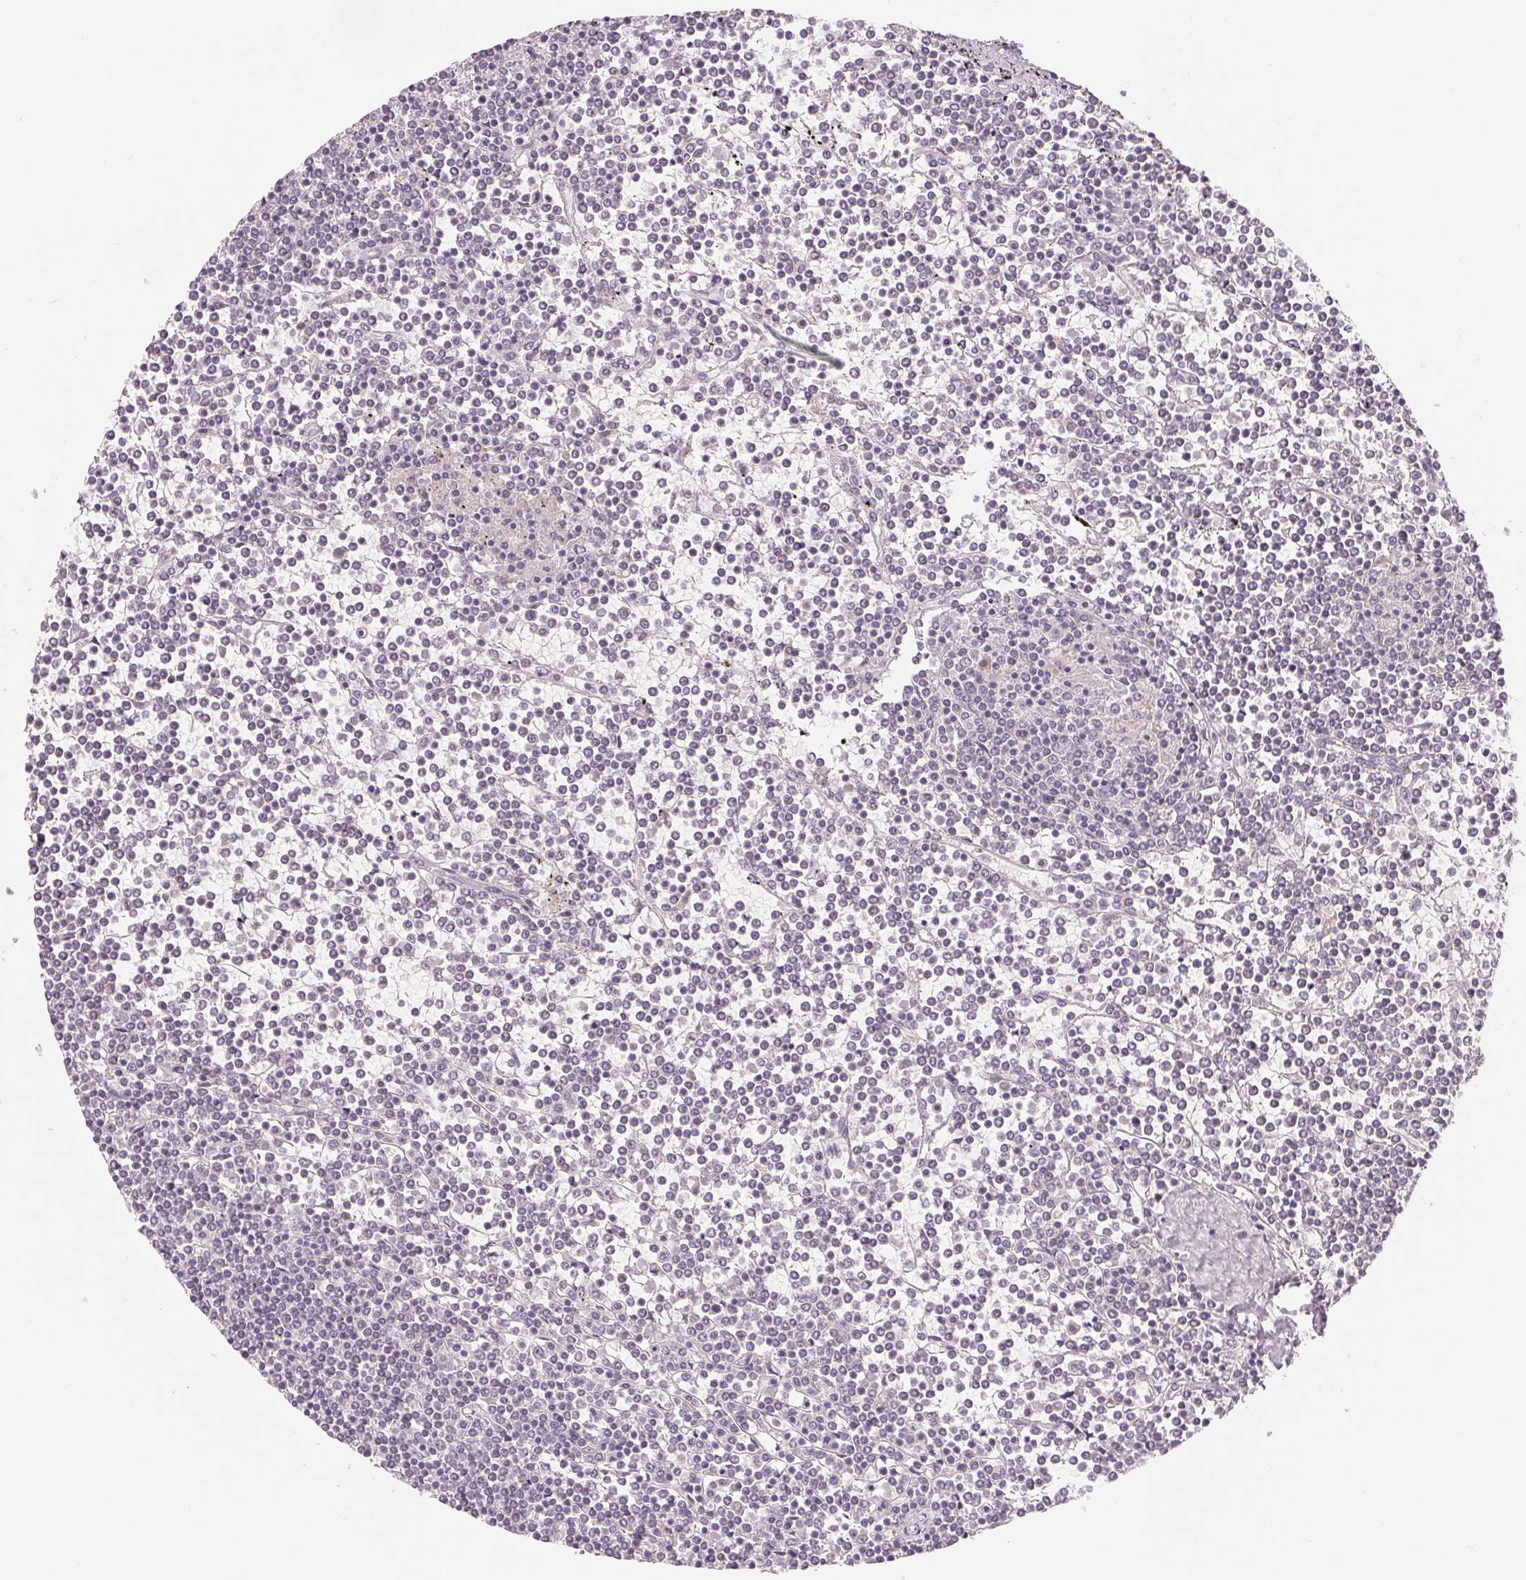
{"staining": {"intensity": "negative", "quantity": "none", "location": "none"}, "tissue": "lymphoma", "cell_type": "Tumor cells", "image_type": "cancer", "snomed": [{"axis": "morphology", "description": "Malignant lymphoma, non-Hodgkin's type, Low grade"}, {"axis": "topography", "description": "Spleen"}], "caption": "IHC histopathology image of human lymphoma stained for a protein (brown), which shows no staining in tumor cells.", "gene": "SMARCD3", "patient": {"sex": "female", "age": 19}}